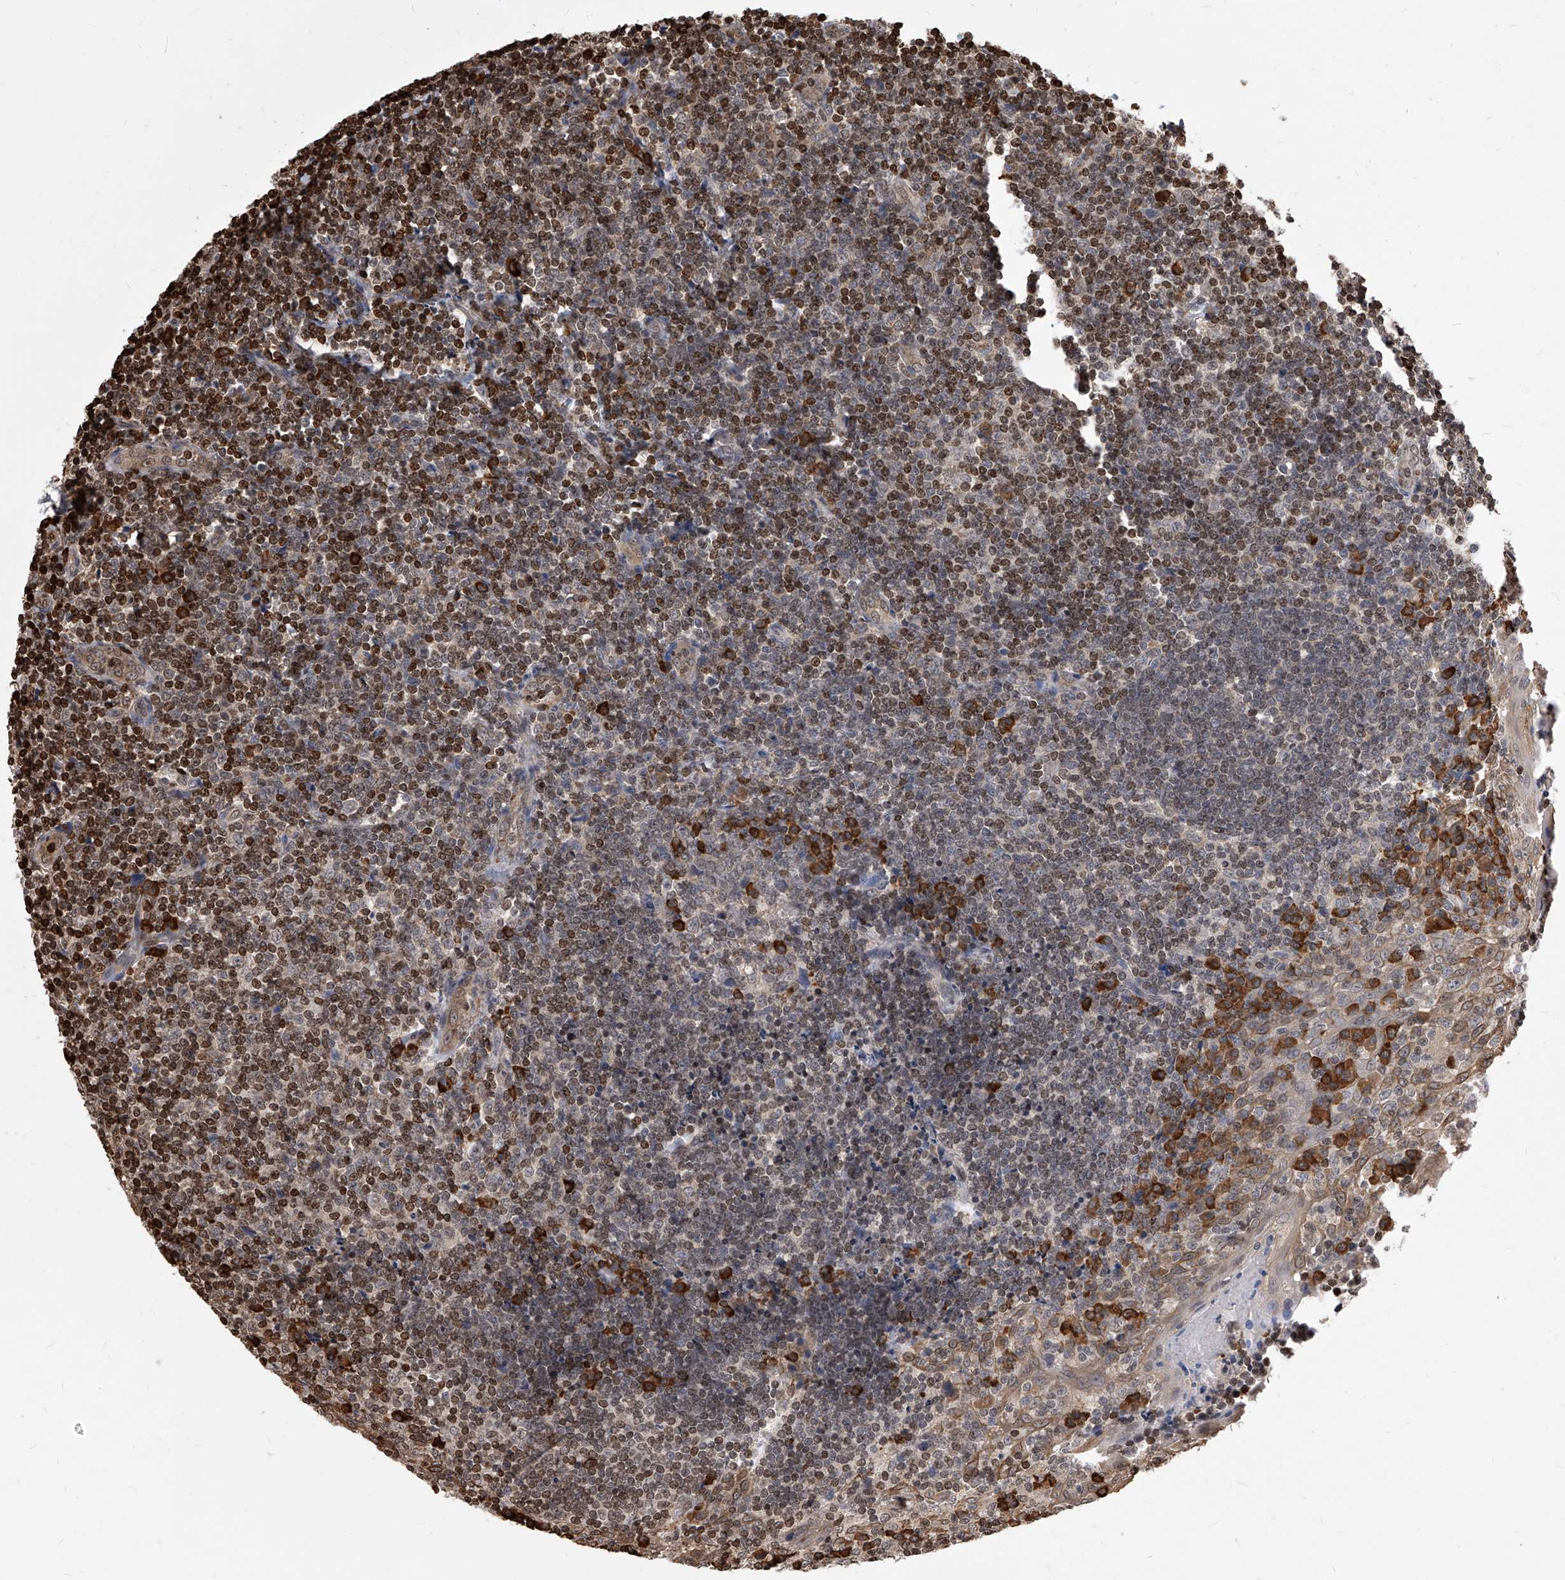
{"staining": {"intensity": "moderate", "quantity": "<25%", "location": "nuclear"}, "tissue": "tonsil", "cell_type": "Germinal center cells", "image_type": "normal", "snomed": [{"axis": "morphology", "description": "Normal tissue, NOS"}, {"axis": "topography", "description": "Tonsil"}], "caption": "Protein expression analysis of unremarkable human tonsil reveals moderate nuclear expression in about <25% of germinal center cells. The staining was performed using DAB, with brown indicating positive protein expression. Nuclei are stained blue with hematoxylin.", "gene": "ID1", "patient": {"sex": "male", "age": 27}}